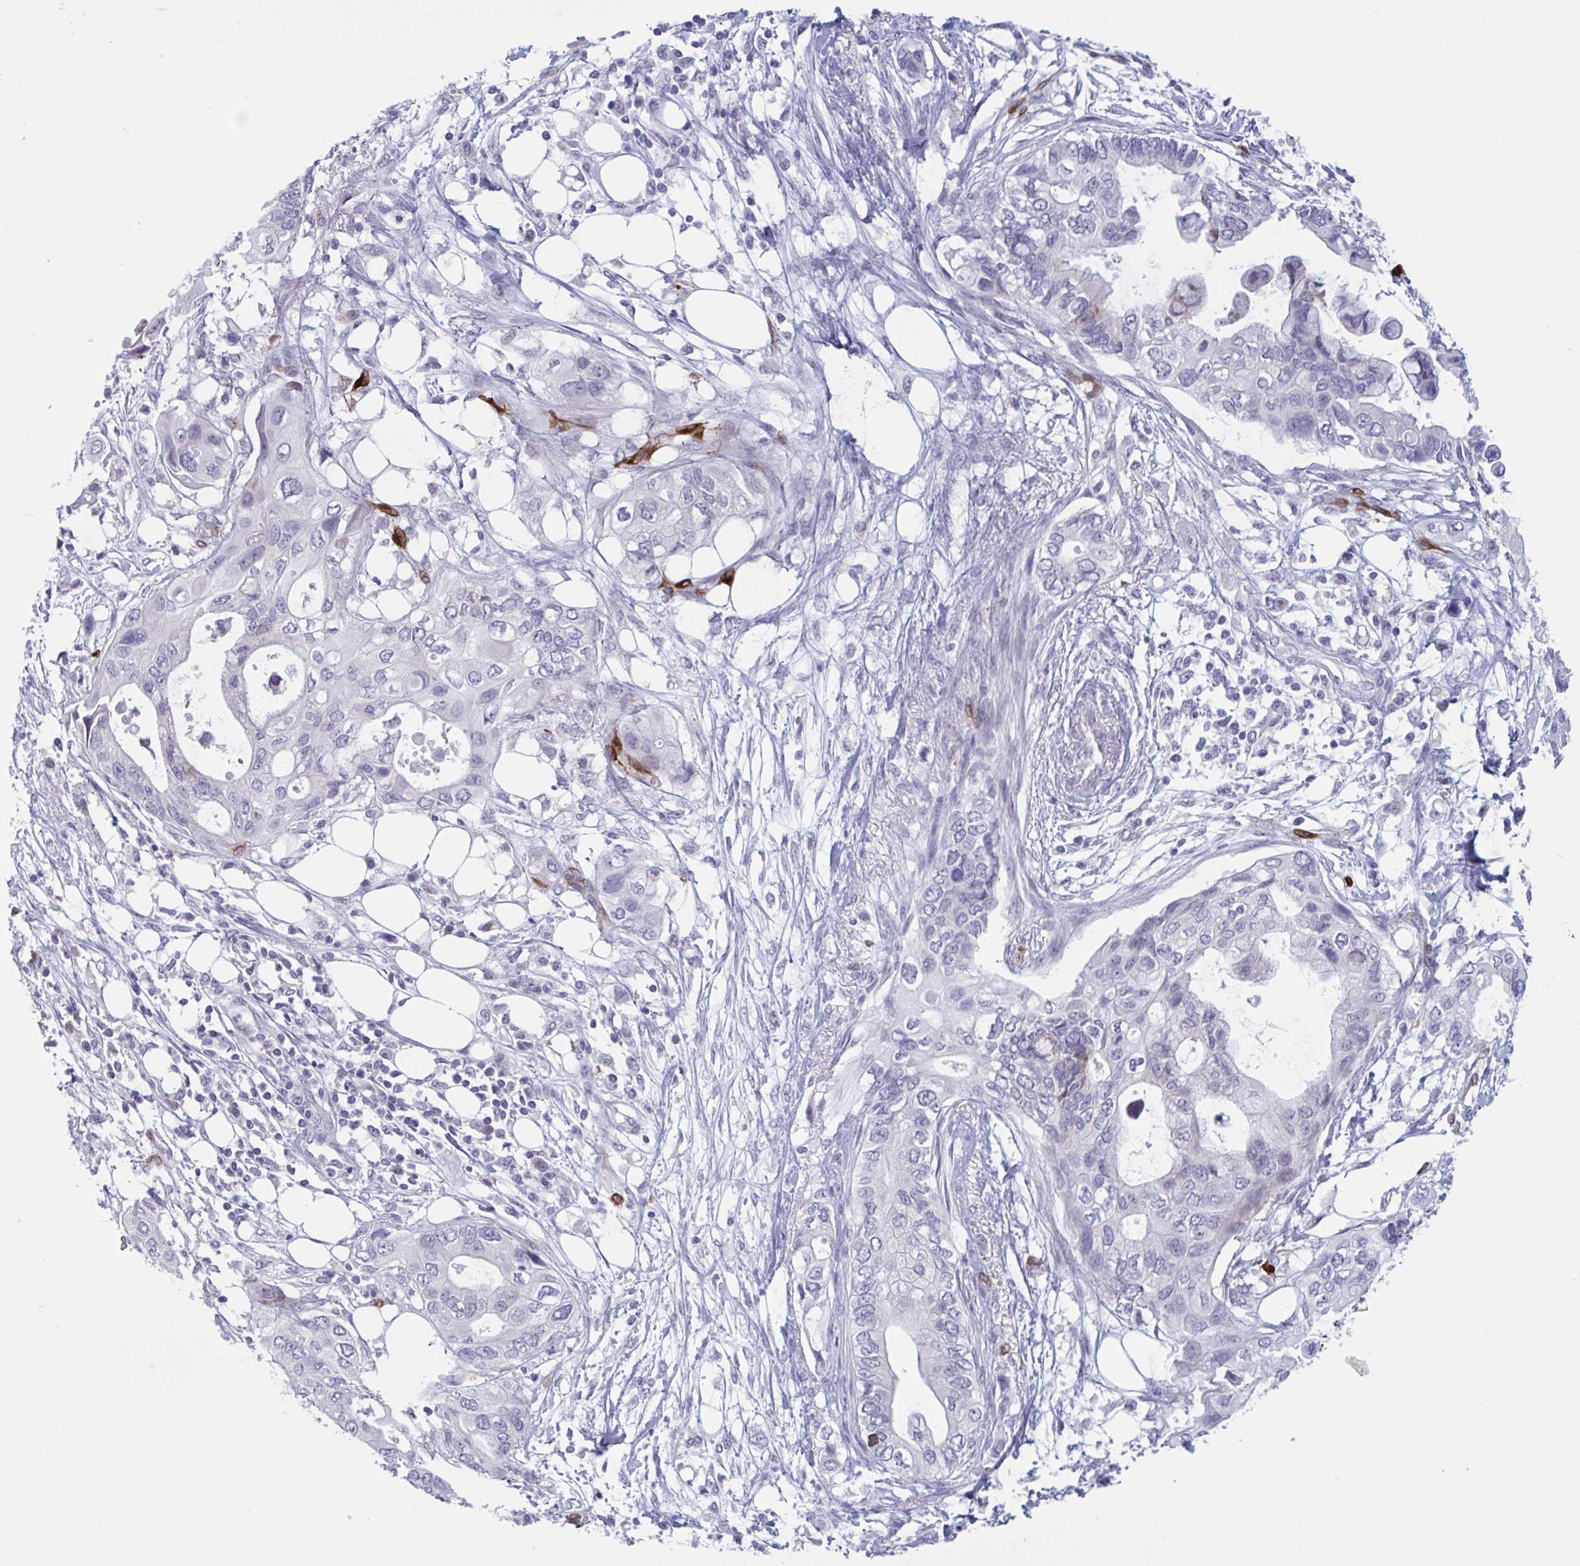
{"staining": {"intensity": "negative", "quantity": "none", "location": "none"}, "tissue": "pancreatic cancer", "cell_type": "Tumor cells", "image_type": "cancer", "snomed": [{"axis": "morphology", "description": "Adenocarcinoma, NOS"}, {"axis": "topography", "description": "Pancreas"}], "caption": "There is no significant positivity in tumor cells of adenocarcinoma (pancreatic). Nuclei are stained in blue.", "gene": "HSD11B2", "patient": {"sex": "female", "age": 63}}